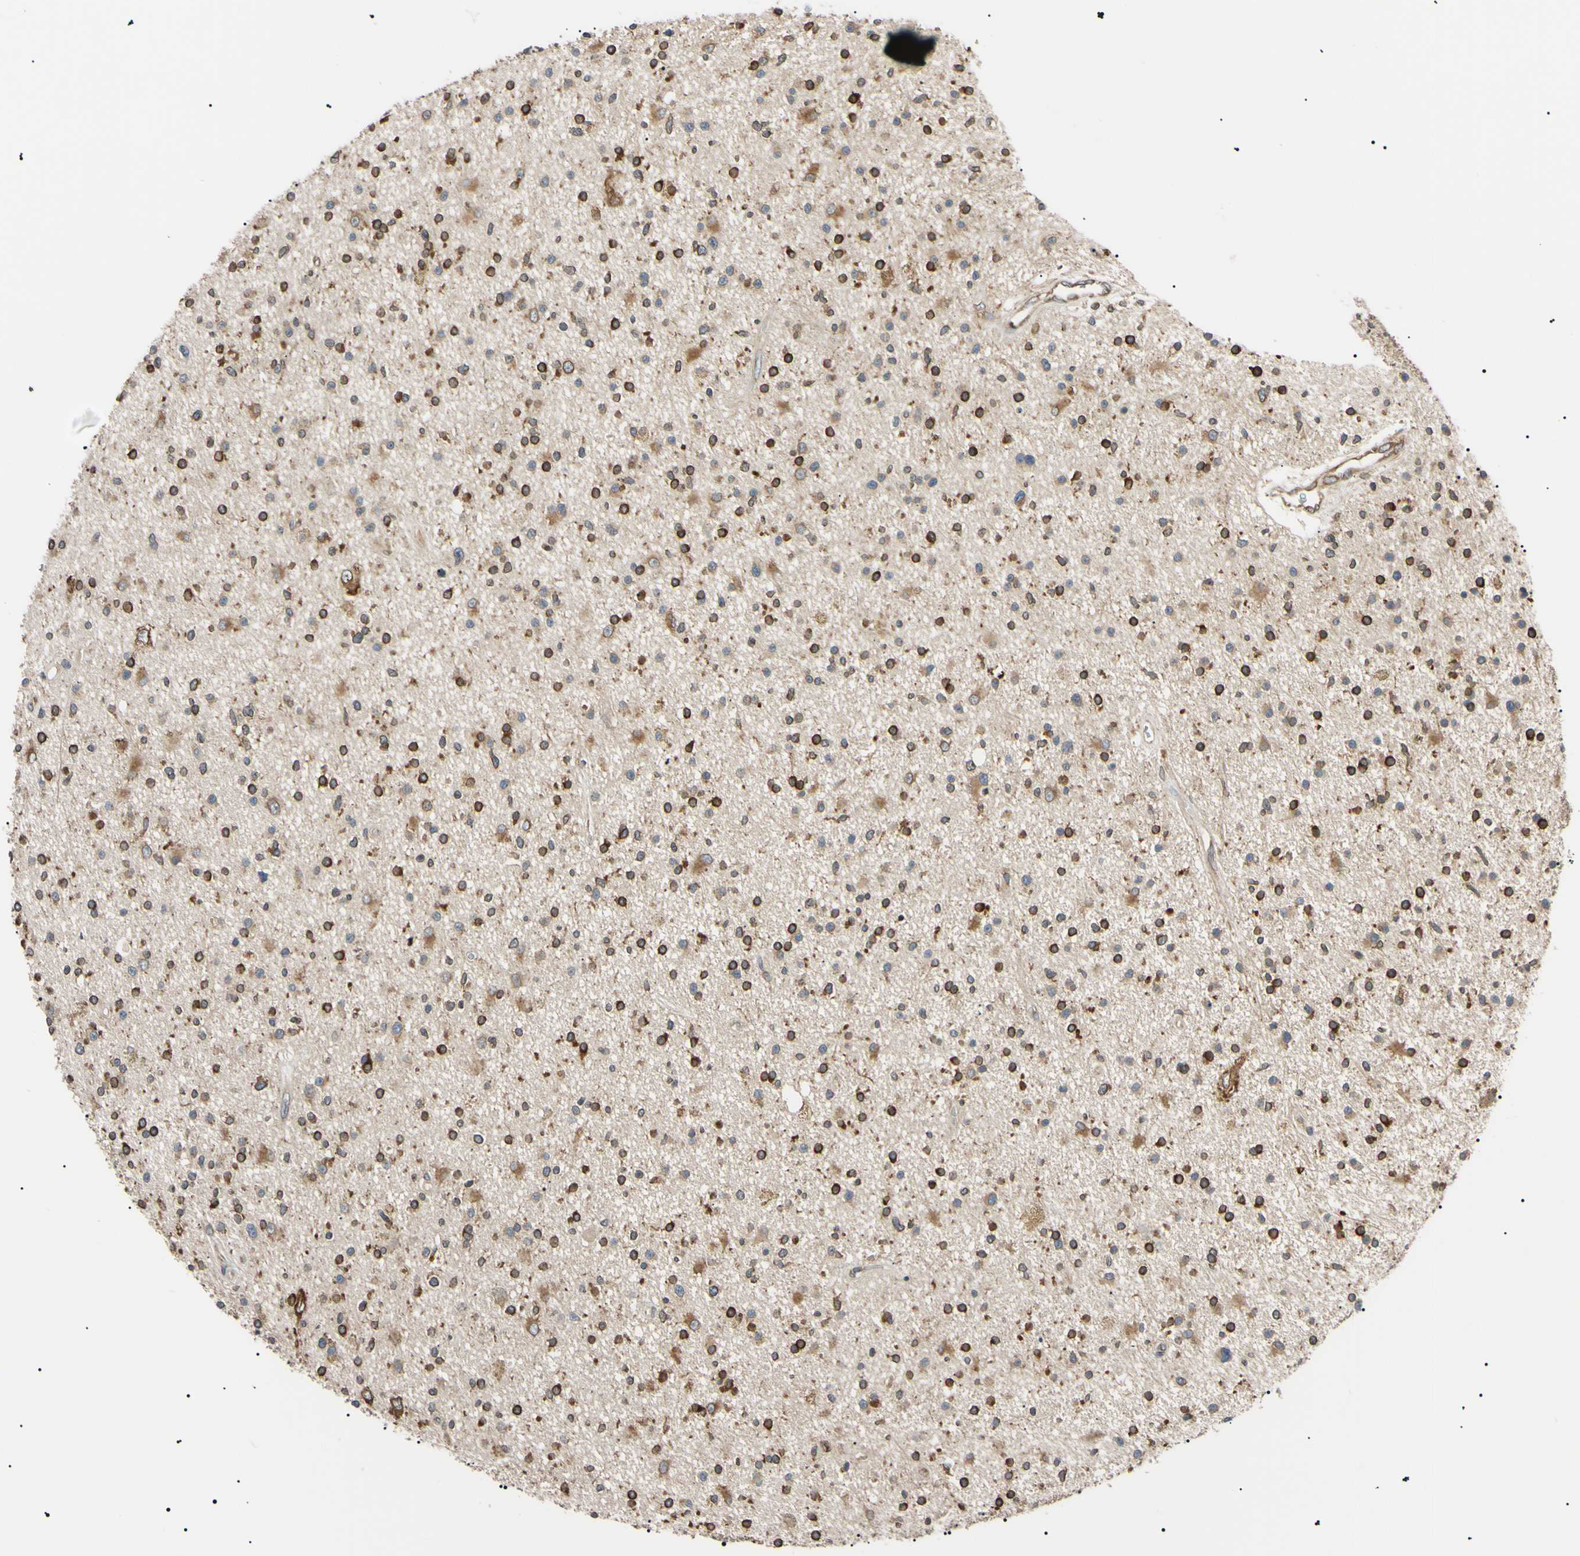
{"staining": {"intensity": "moderate", "quantity": ">75%", "location": "cytoplasmic/membranous"}, "tissue": "glioma", "cell_type": "Tumor cells", "image_type": "cancer", "snomed": [{"axis": "morphology", "description": "Glioma, malignant, High grade"}, {"axis": "topography", "description": "Brain"}], "caption": "Moderate cytoplasmic/membranous expression is appreciated in approximately >75% of tumor cells in glioma.", "gene": "VAPA", "patient": {"sex": "male", "age": 33}}